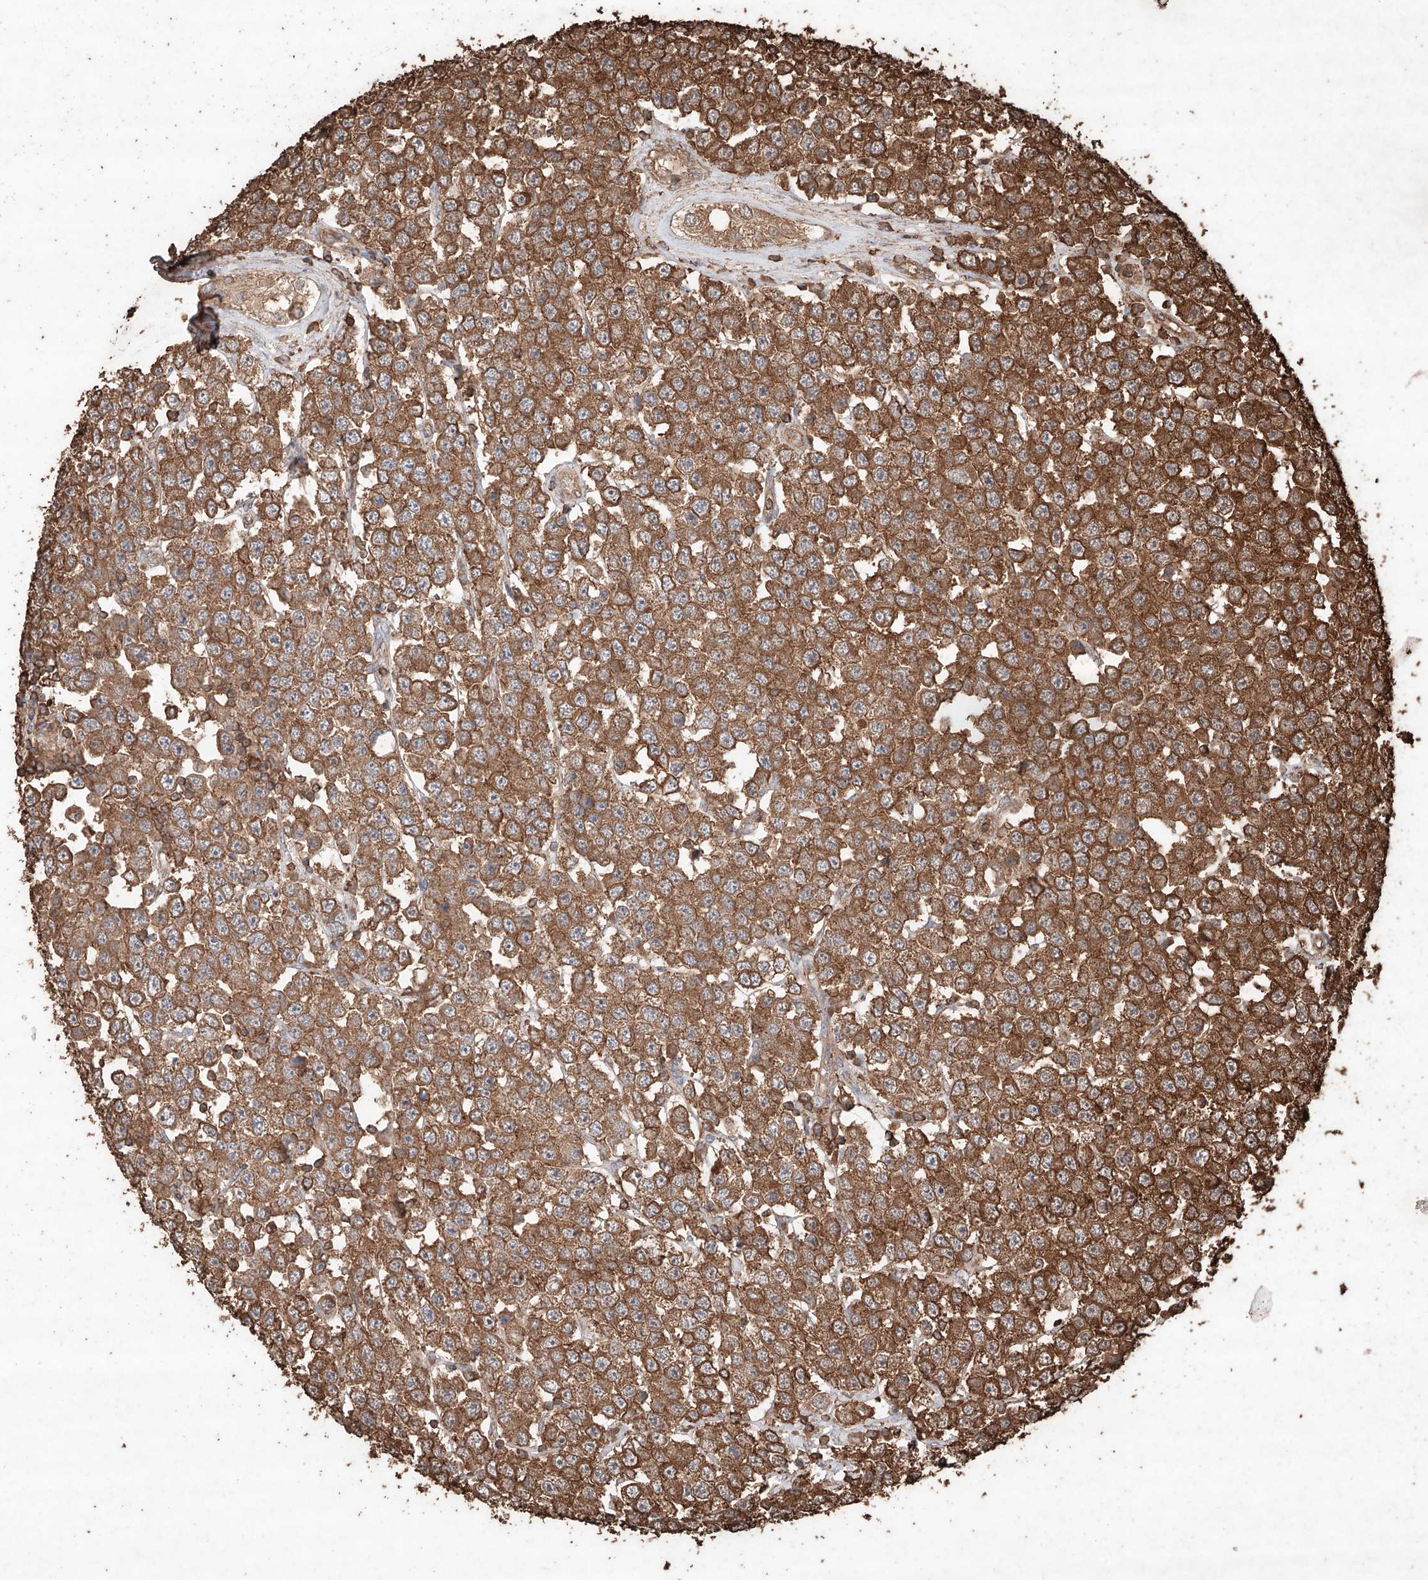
{"staining": {"intensity": "strong", "quantity": ">75%", "location": "cytoplasmic/membranous"}, "tissue": "testis cancer", "cell_type": "Tumor cells", "image_type": "cancer", "snomed": [{"axis": "morphology", "description": "Seminoma, NOS"}, {"axis": "topography", "description": "Testis"}], "caption": "Protein expression analysis of human testis cancer (seminoma) reveals strong cytoplasmic/membranous expression in about >75% of tumor cells.", "gene": "M6PR", "patient": {"sex": "male", "age": 28}}